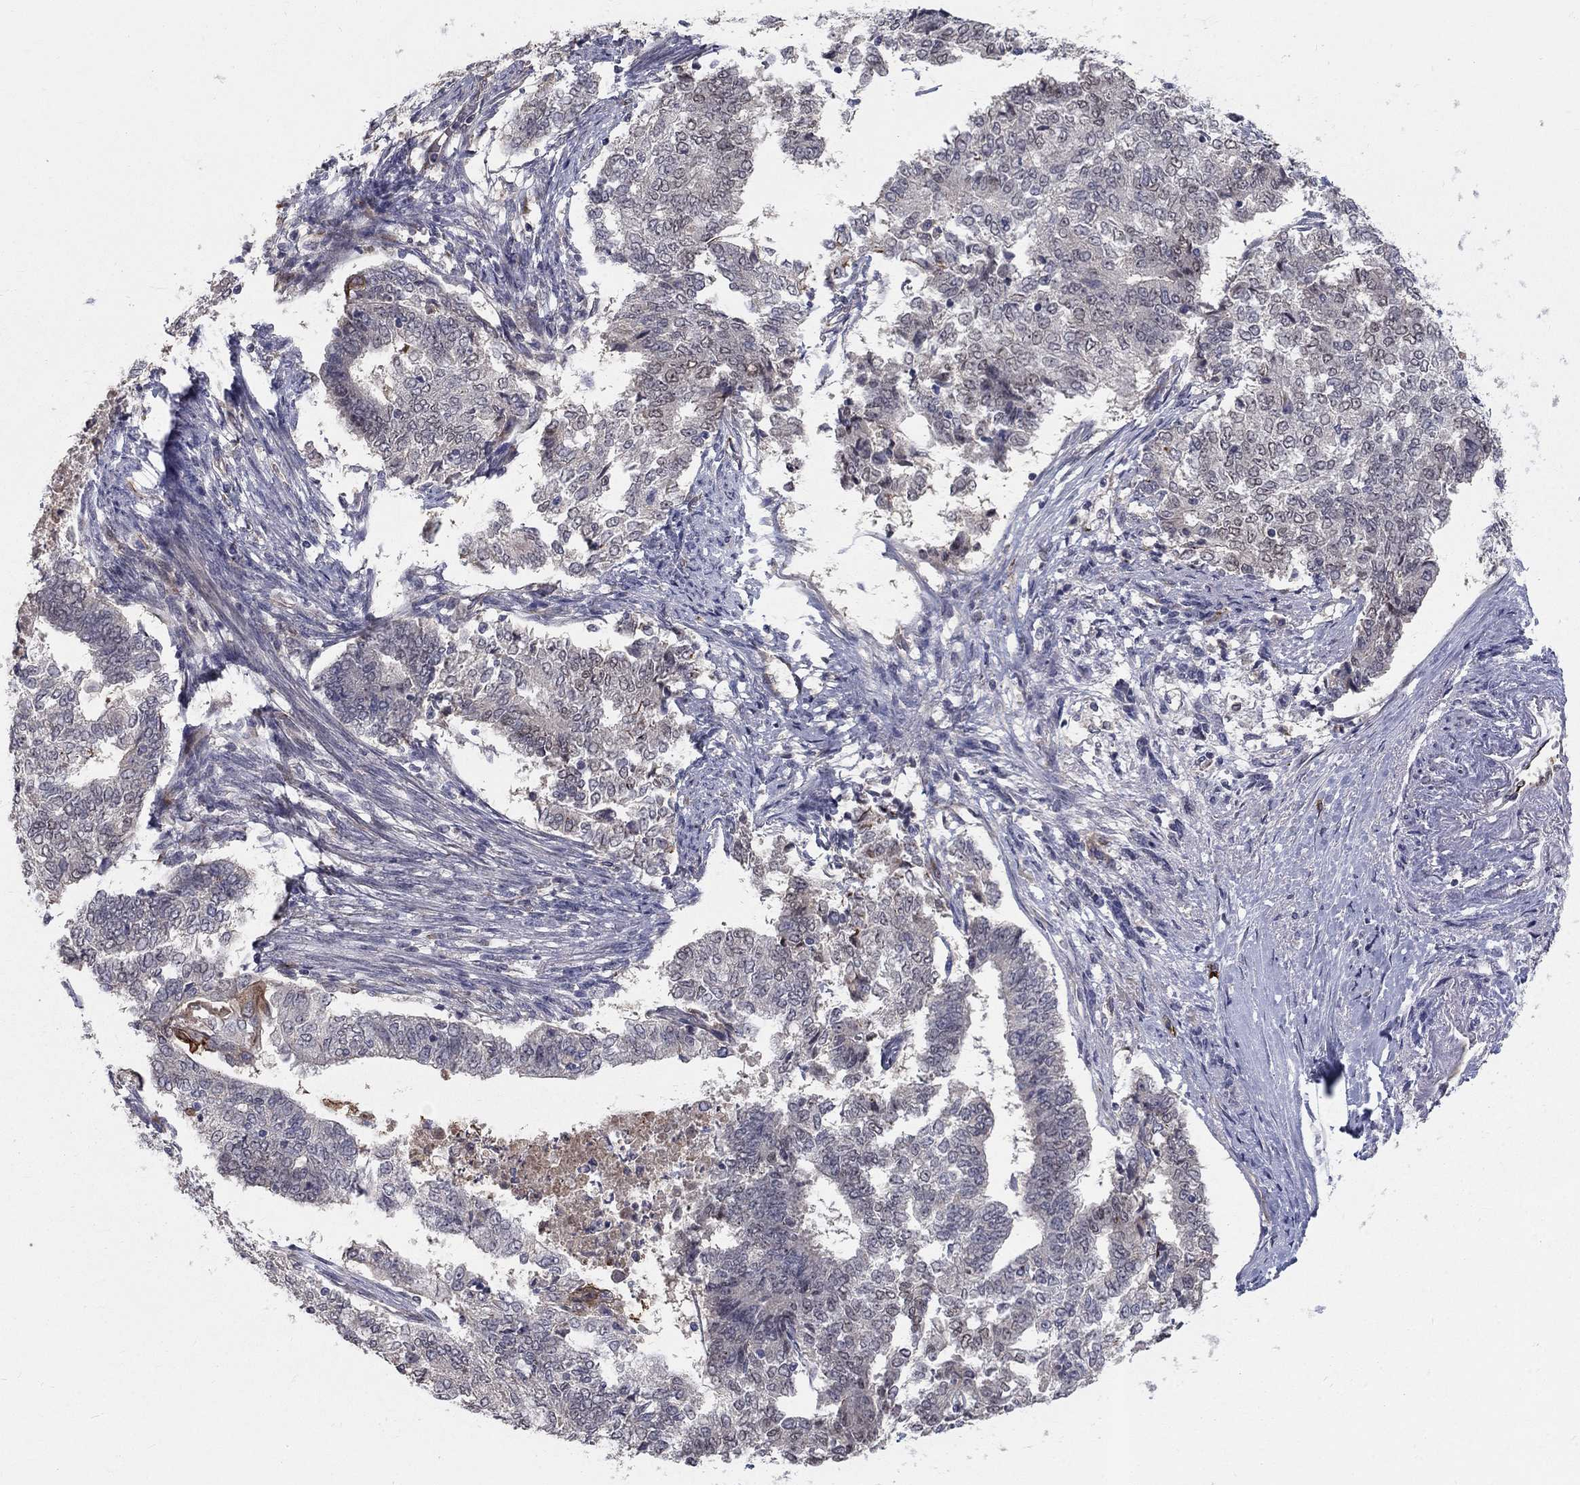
{"staining": {"intensity": "negative", "quantity": "none", "location": "none"}, "tissue": "endometrial cancer", "cell_type": "Tumor cells", "image_type": "cancer", "snomed": [{"axis": "morphology", "description": "Adenocarcinoma, NOS"}, {"axis": "topography", "description": "Endometrium"}], "caption": "There is no significant expression in tumor cells of endometrial adenocarcinoma.", "gene": "MSRA", "patient": {"sex": "female", "age": 65}}